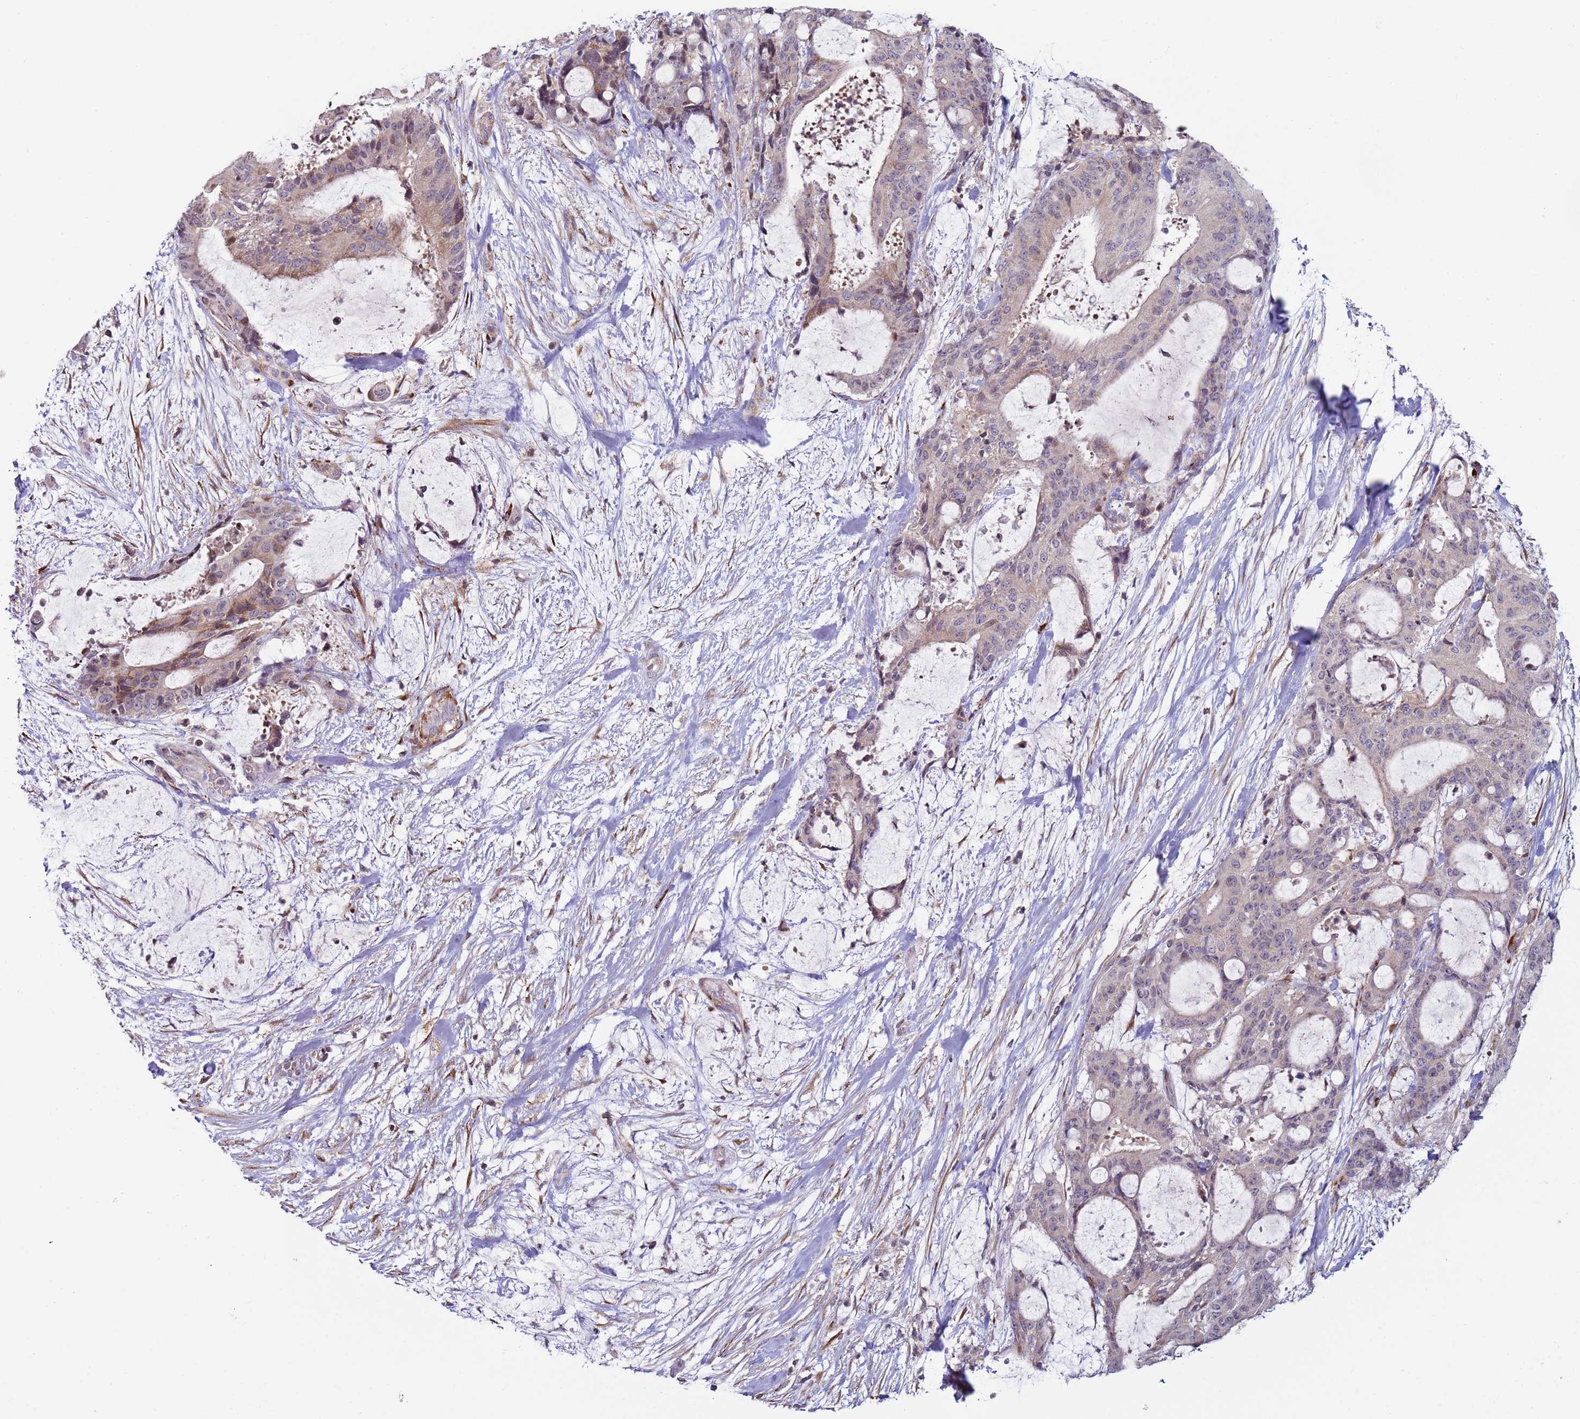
{"staining": {"intensity": "moderate", "quantity": "<25%", "location": "cytoplasmic/membranous"}, "tissue": "liver cancer", "cell_type": "Tumor cells", "image_type": "cancer", "snomed": [{"axis": "morphology", "description": "Normal tissue, NOS"}, {"axis": "morphology", "description": "Cholangiocarcinoma"}, {"axis": "topography", "description": "Liver"}, {"axis": "topography", "description": "Peripheral nerve tissue"}], "caption": "The image displays immunohistochemical staining of liver cholangiocarcinoma. There is moderate cytoplasmic/membranous expression is identified in about <25% of tumor cells. (brown staining indicates protein expression, while blue staining denotes nuclei).", "gene": "SNAPC4", "patient": {"sex": "female", "age": 73}}